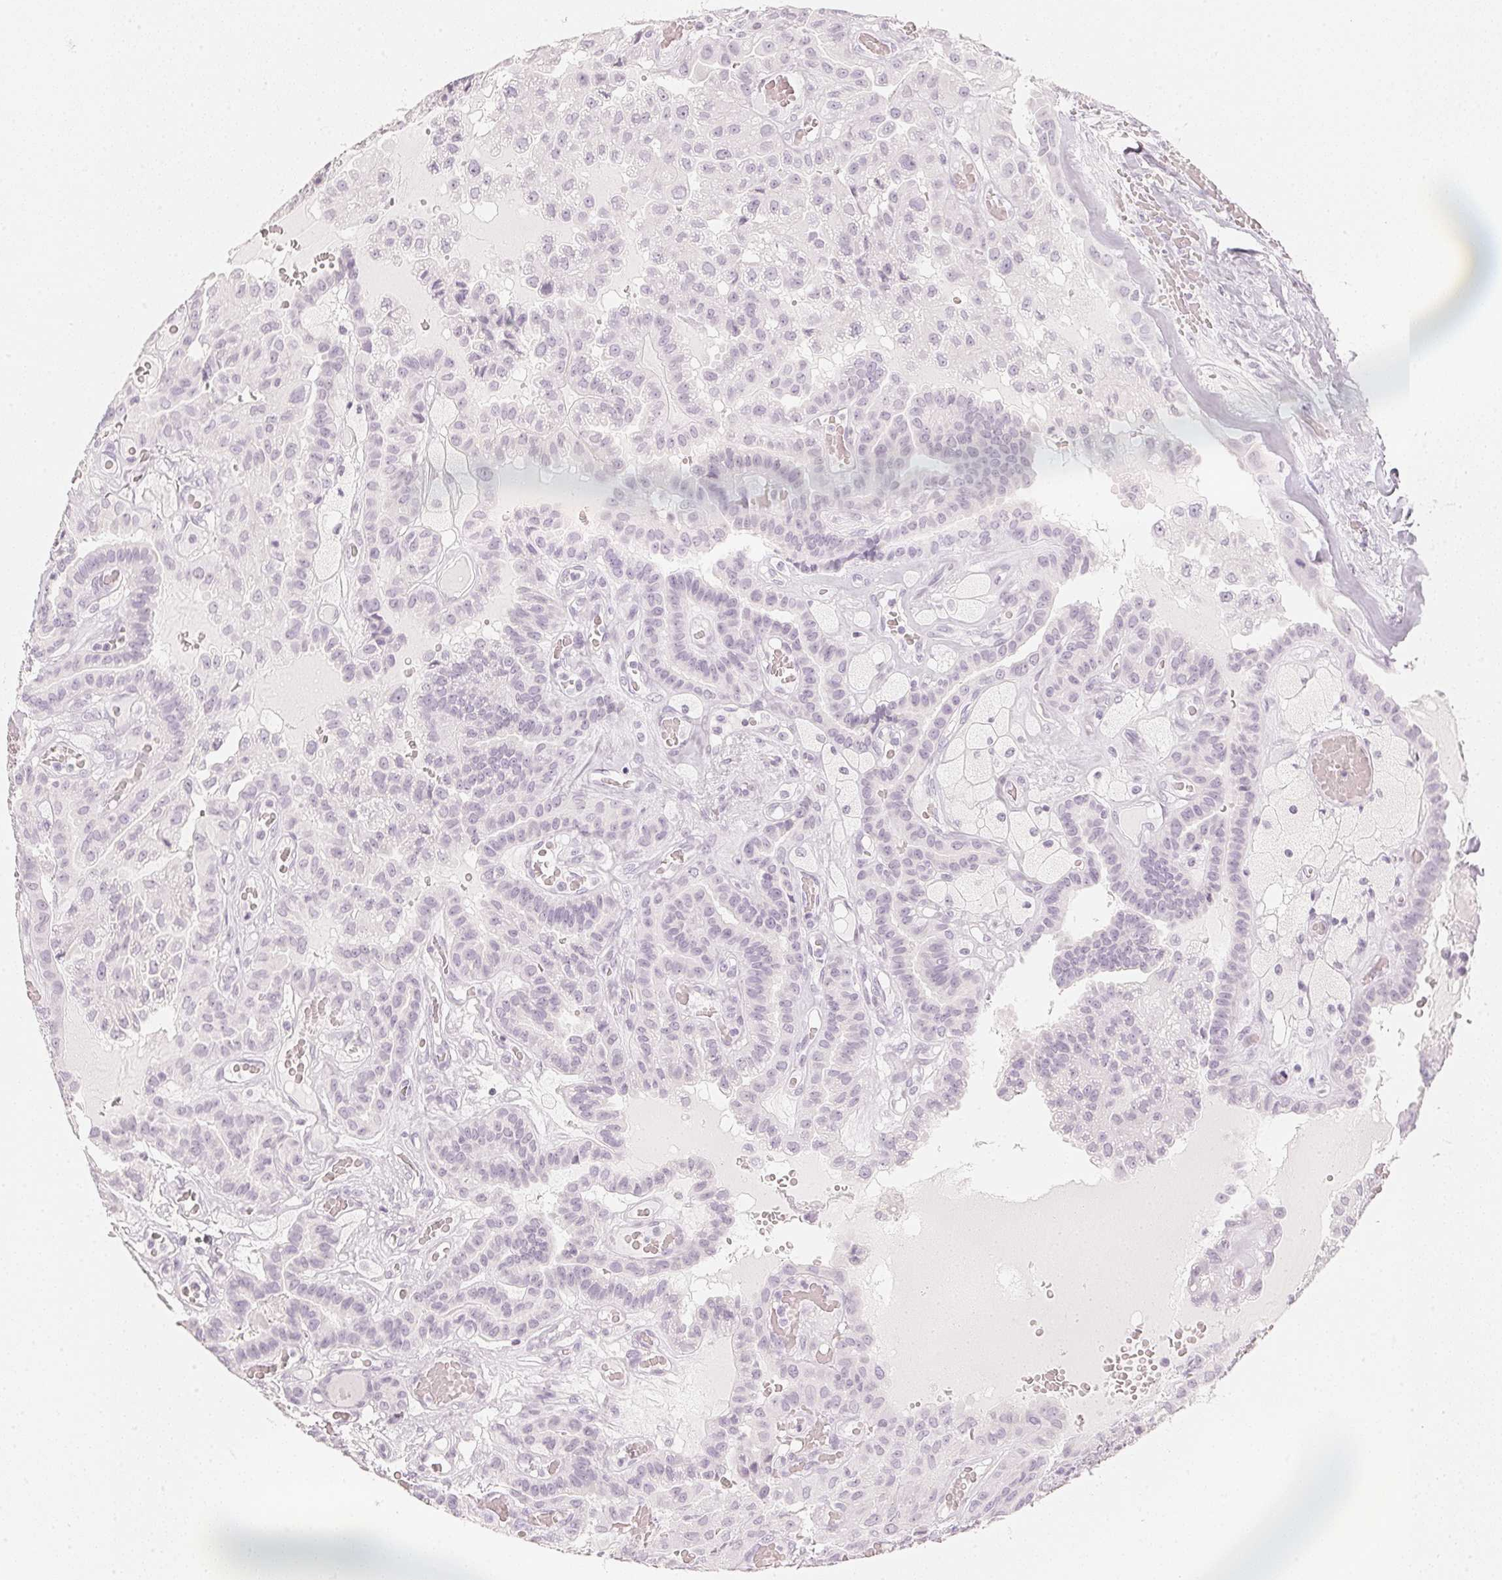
{"staining": {"intensity": "negative", "quantity": "none", "location": "none"}, "tissue": "thyroid cancer", "cell_type": "Tumor cells", "image_type": "cancer", "snomed": [{"axis": "morphology", "description": "Papillary adenocarcinoma, NOS"}, {"axis": "morphology", "description": "Papillary adenoma metastatic"}, {"axis": "topography", "description": "Thyroid gland"}], "caption": "DAB immunohistochemical staining of human thyroid cancer demonstrates no significant staining in tumor cells.", "gene": "SLC22A8", "patient": {"sex": "male", "age": 87}}